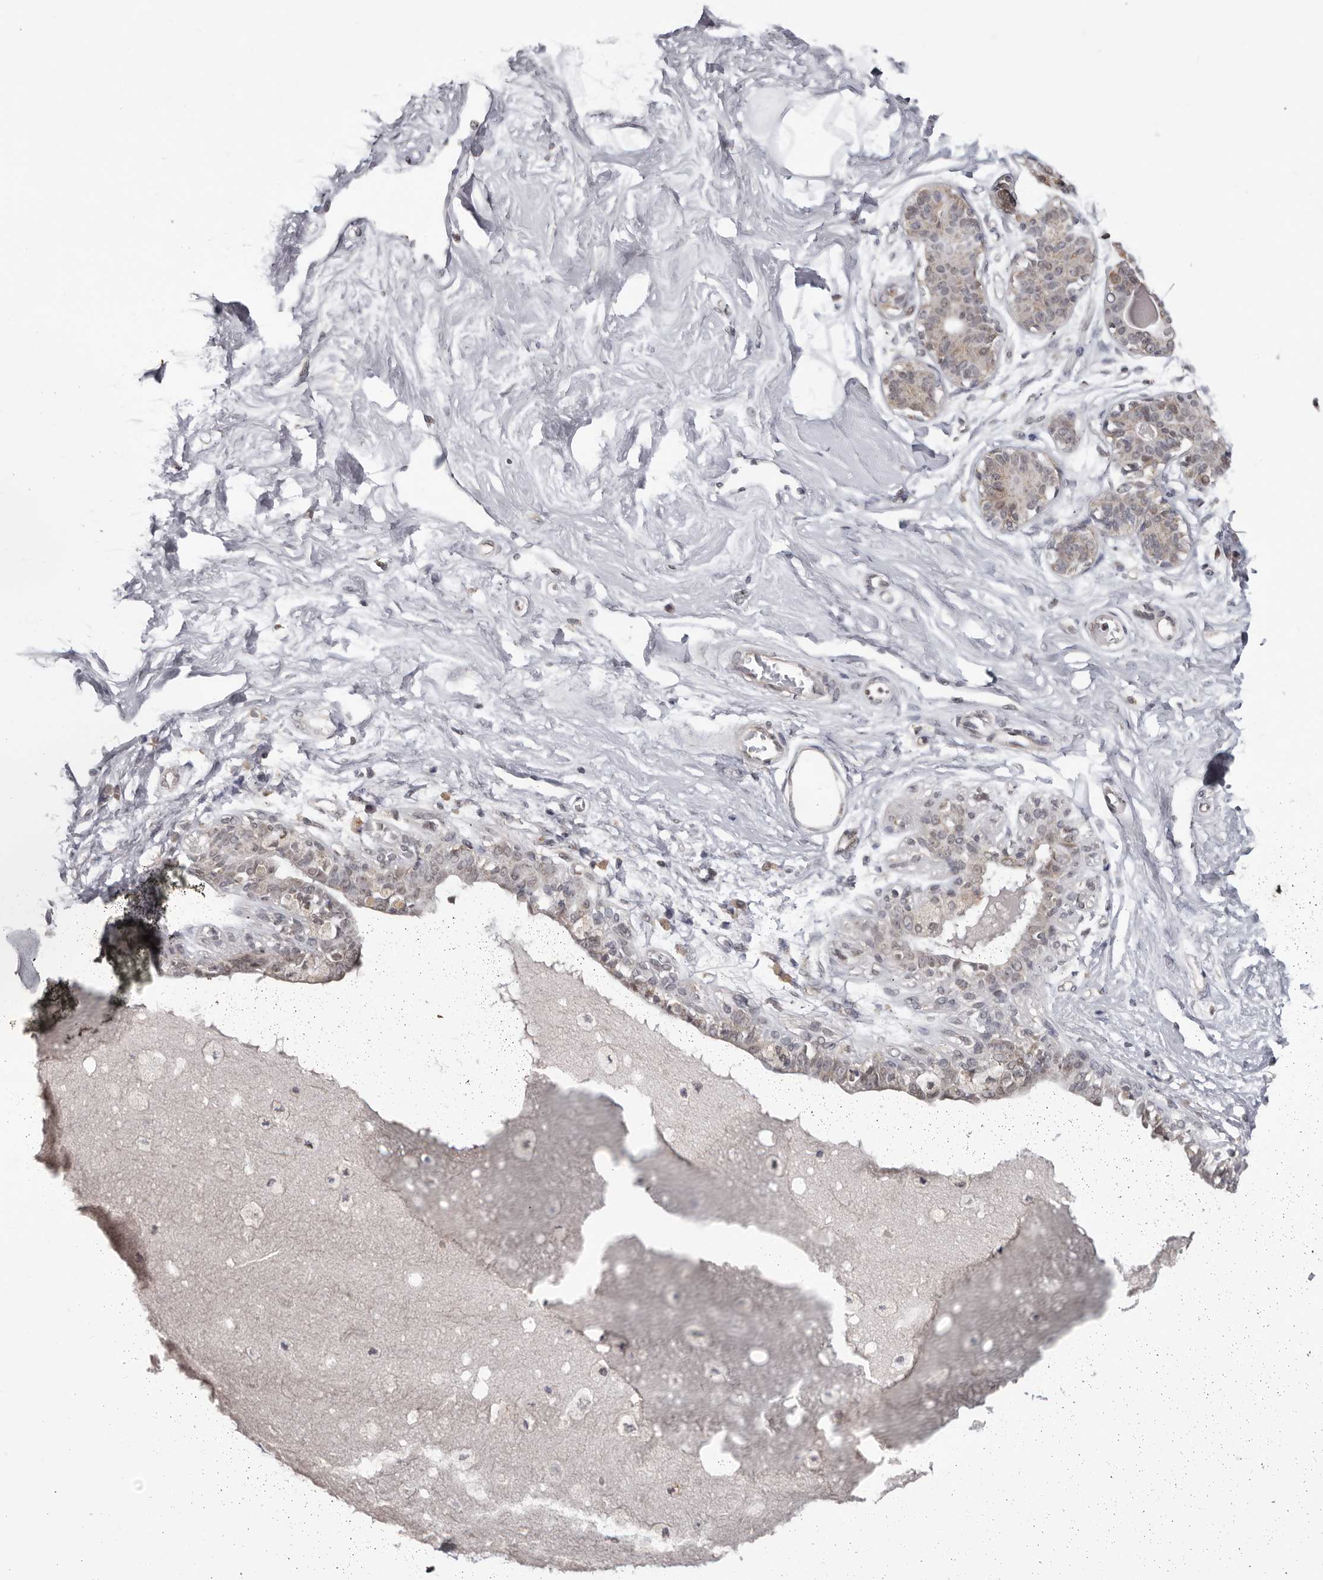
{"staining": {"intensity": "negative", "quantity": "none", "location": "none"}, "tissue": "breast", "cell_type": "Adipocytes", "image_type": "normal", "snomed": [{"axis": "morphology", "description": "Normal tissue, NOS"}, {"axis": "topography", "description": "Breast"}], "caption": "This is an immunohistochemistry (IHC) image of unremarkable human breast. There is no expression in adipocytes.", "gene": "MOGAT2", "patient": {"sex": "female", "age": 45}}